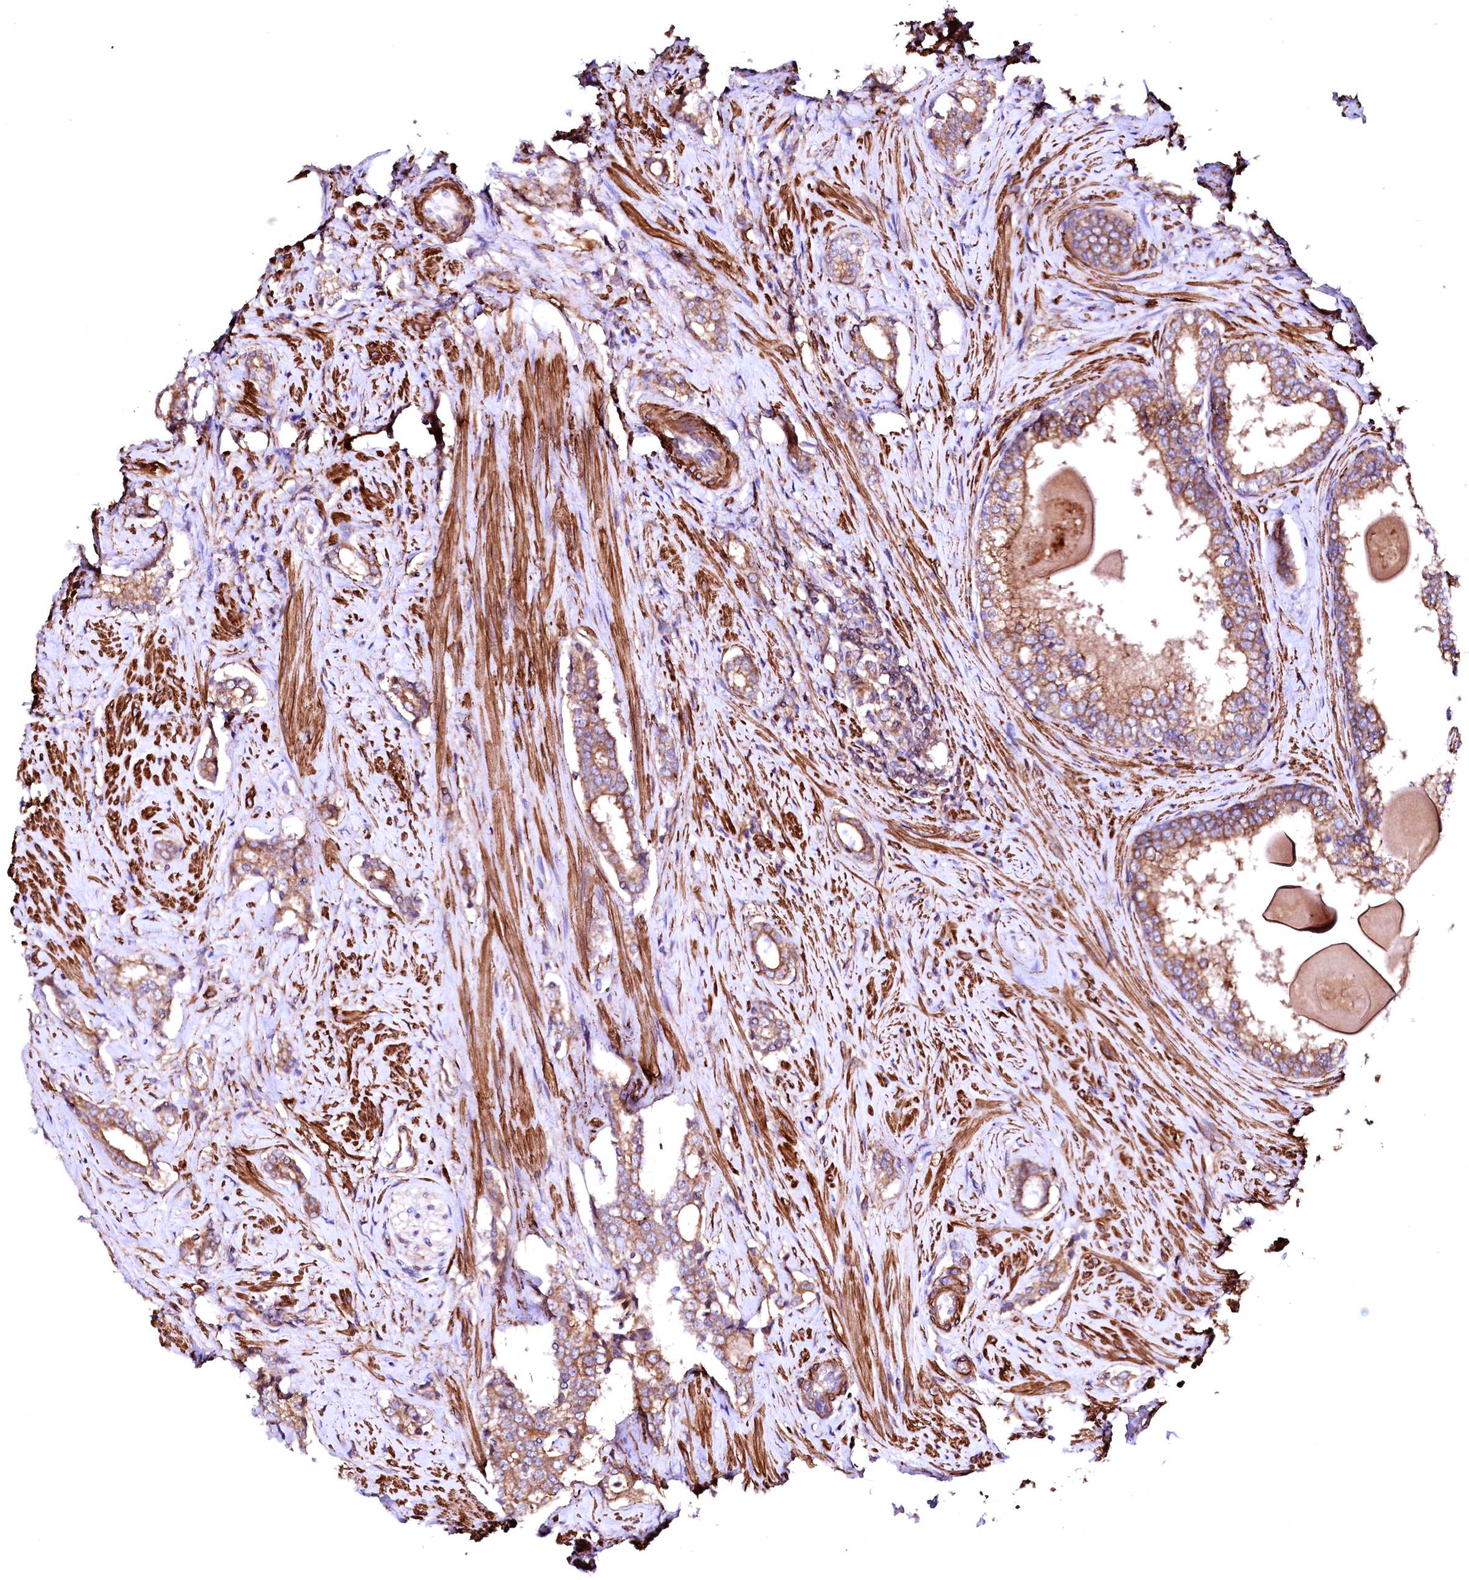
{"staining": {"intensity": "moderate", "quantity": ">75%", "location": "cytoplasmic/membranous"}, "tissue": "prostate cancer", "cell_type": "Tumor cells", "image_type": "cancer", "snomed": [{"axis": "morphology", "description": "Adenocarcinoma, High grade"}, {"axis": "topography", "description": "Prostate"}], "caption": "Prostate adenocarcinoma (high-grade) stained for a protein exhibits moderate cytoplasmic/membranous positivity in tumor cells.", "gene": "GPR176", "patient": {"sex": "male", "age": 63}}